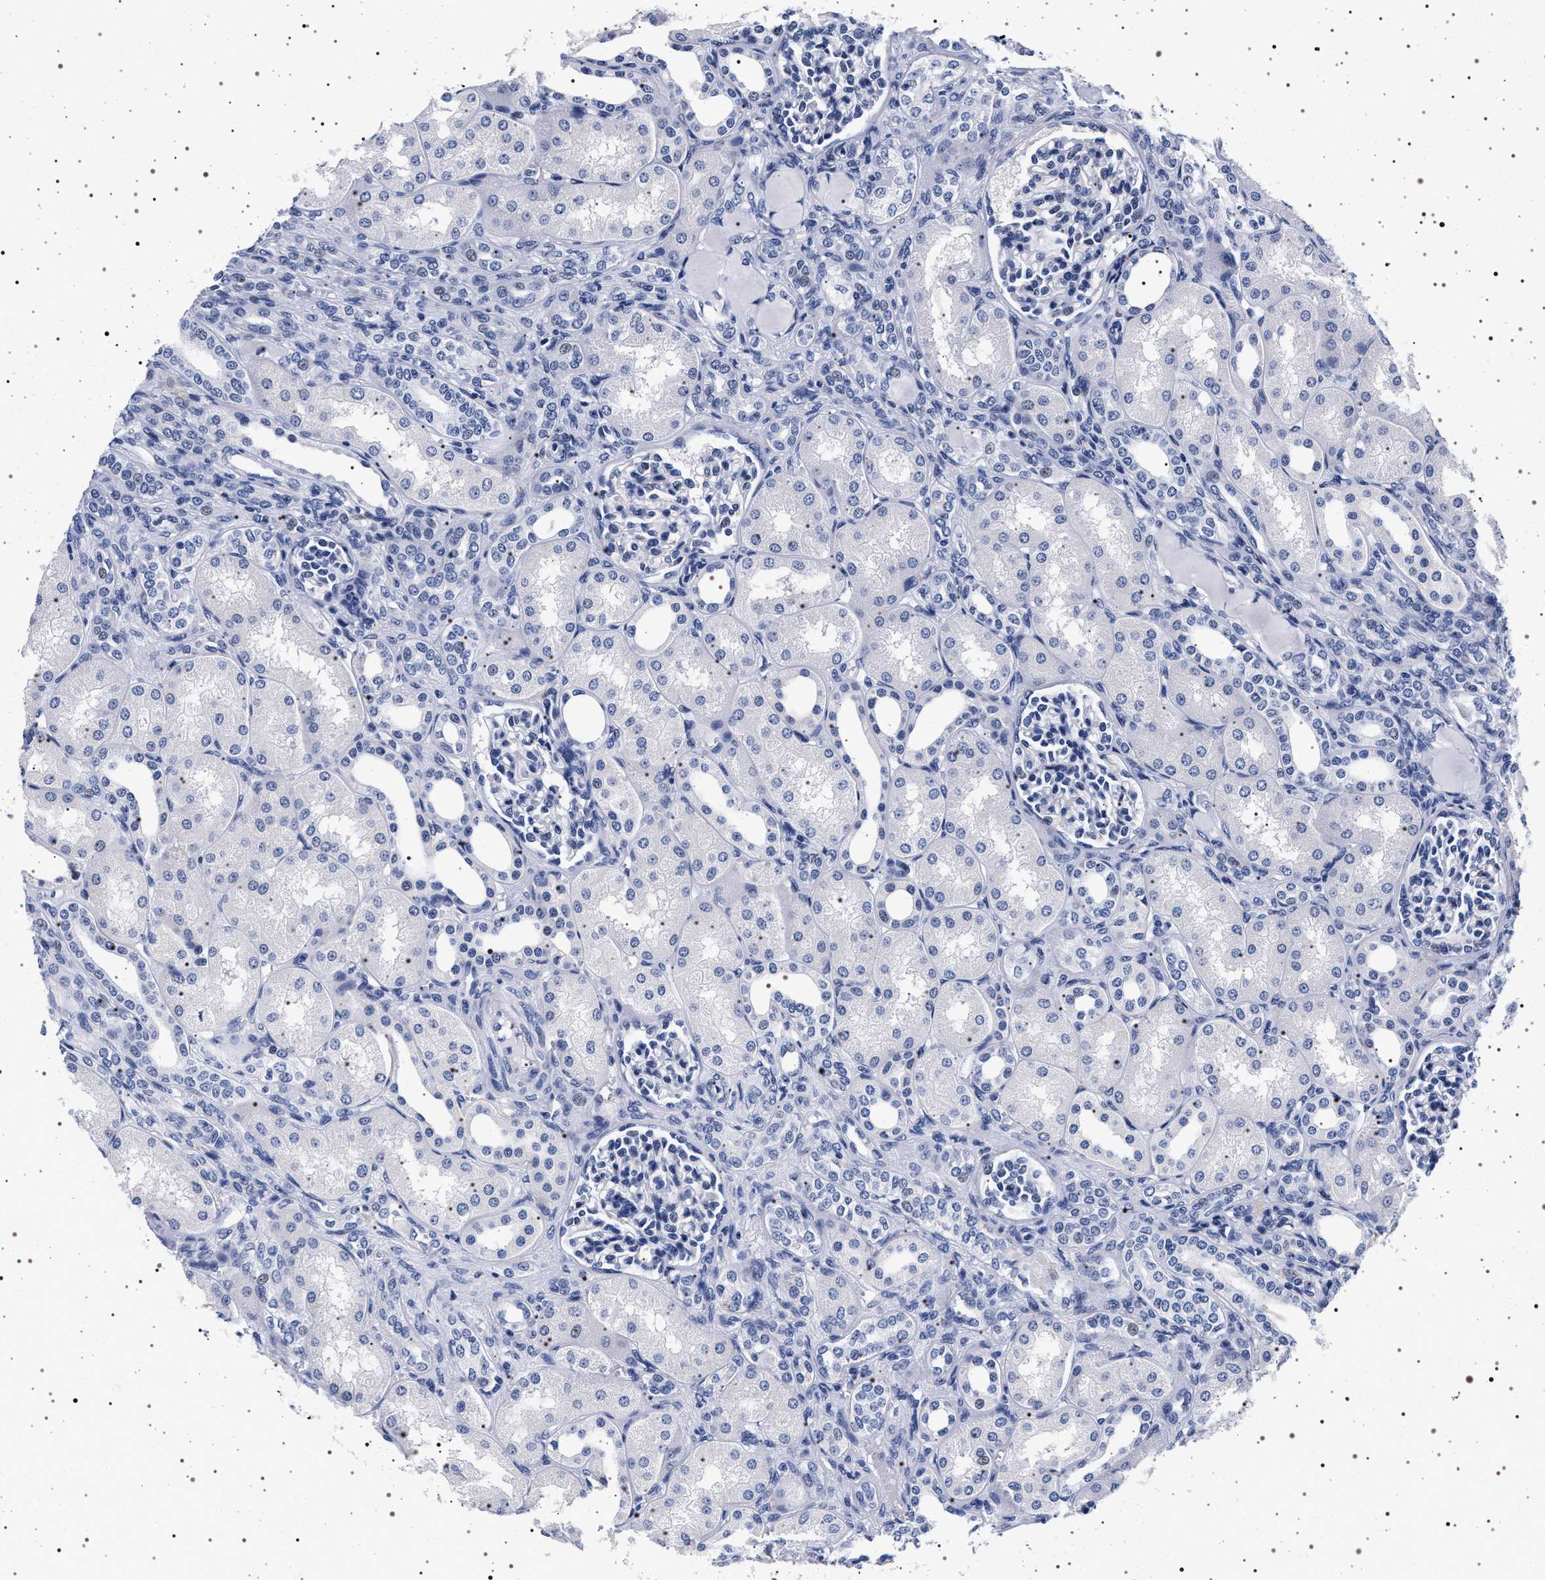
{"staining": {"intensity": "negative", "quantity": "none", "location": "none"}, "tissue": "kidney", "cell_type": "Cells in glomeruli", "image_type": "normal", "snomed": [{"axis": "morphology", "description": "Normal tissue, NOS"}, {"axis": "topography", "description": "Kidney"}], "caption": "Immunohistochemistry image of benign kidney: human kidney stained with DAB displays no significant protein positivity in cells in glomeruli.", "gene": "SYN1", "patient": {"sex": "male", "age": 7}}